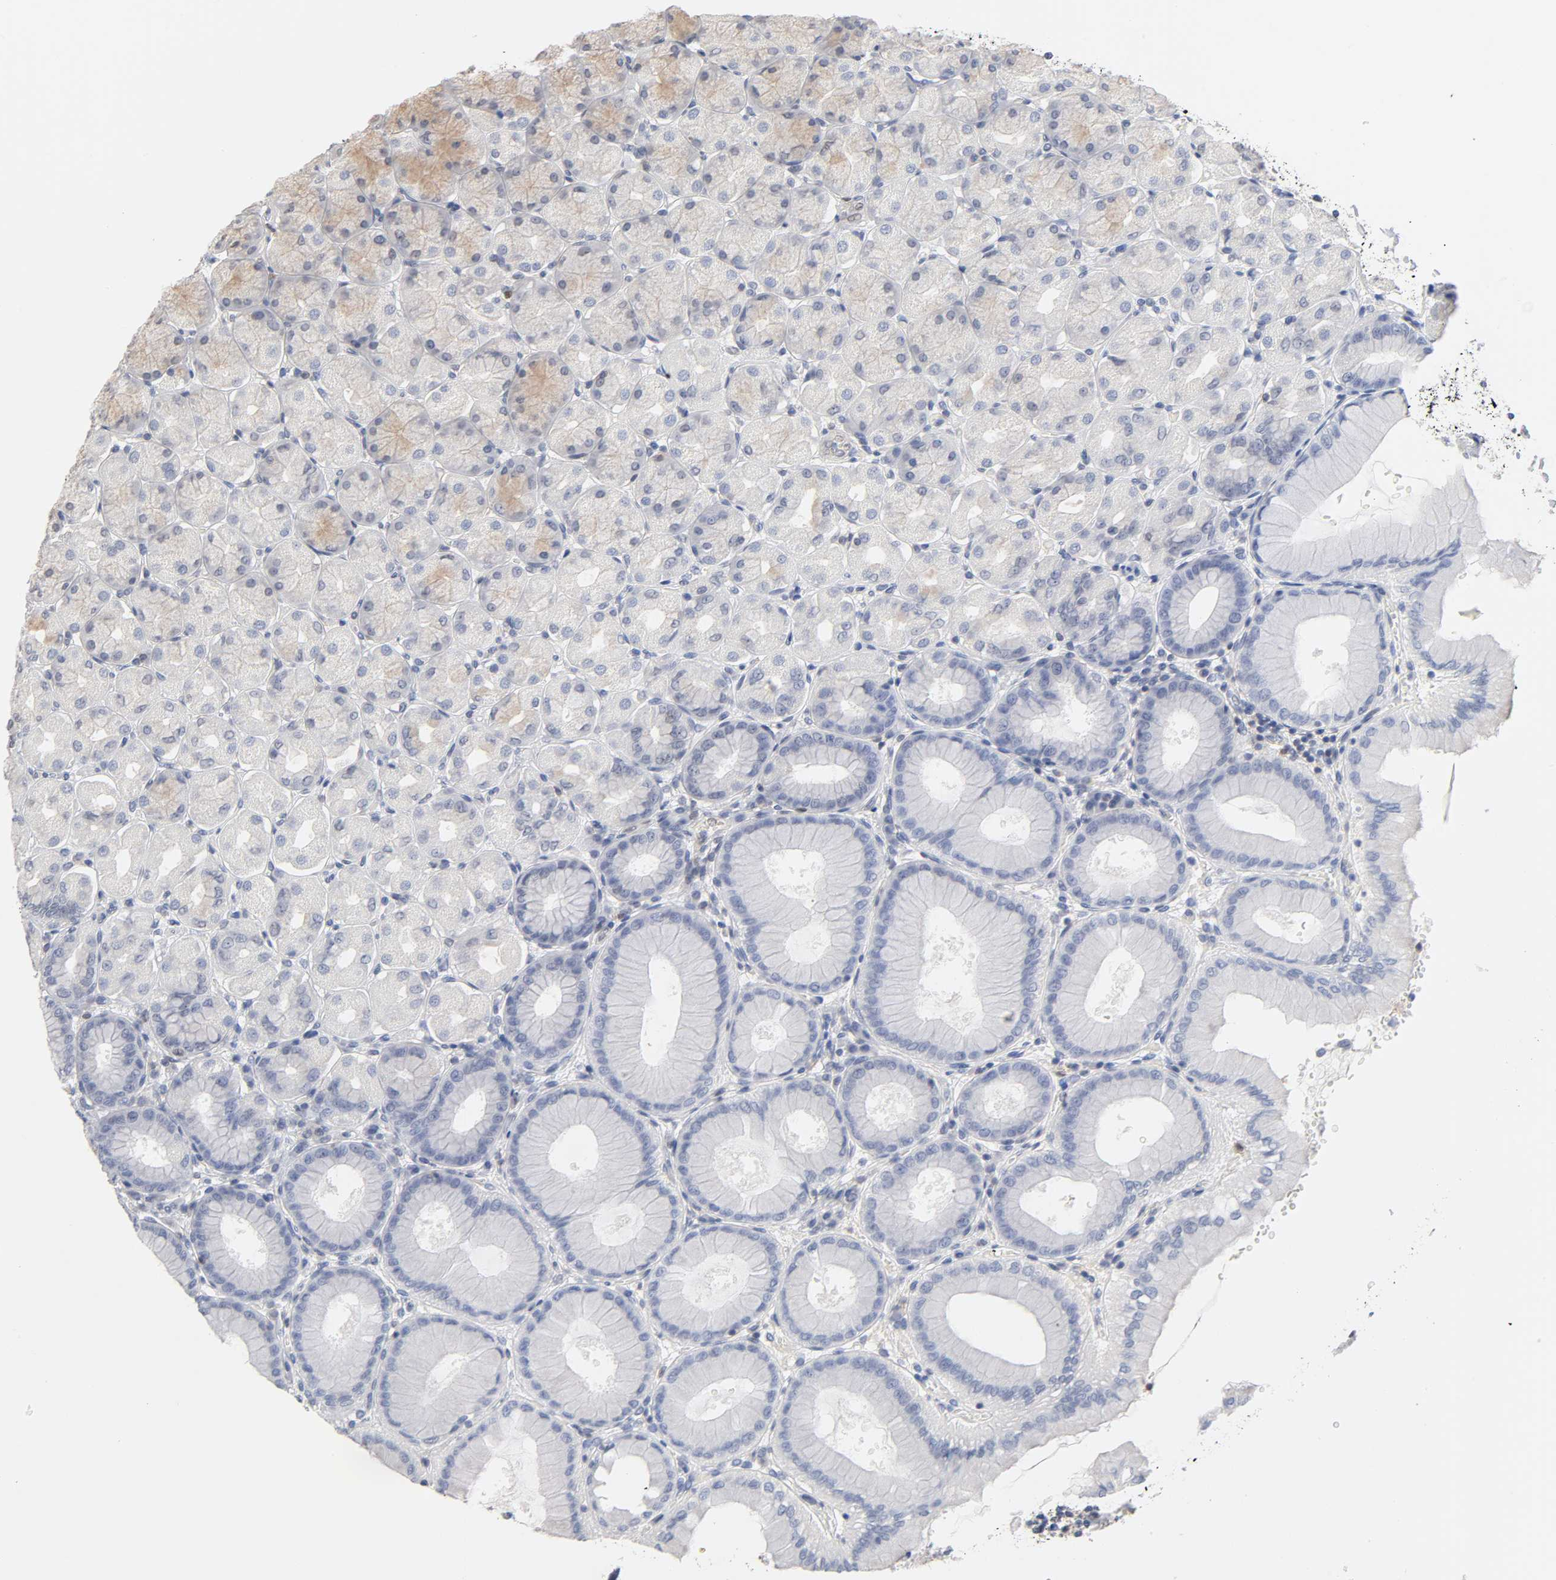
{"staining": {"intensity": "weak", "quantity": "25%-75%", "location": "cytoplasmic/membranous"}, "tissue": "stomach", "cell_type": "Glandular cells", "image_type": "normal", "snomed": [{"axis": "morphology", "description": "Normal tissue, NOS"}, {"axis": "topography", "description": "Stomach, upper"}], "caption": "This histopathology image displays IHC staining of unremarkable stomach, with low weak cytoplasmic/membranous positivity in about 25%-75% of glandular cells.", "gene": "NFATC1", "patient": {"sex": "female", "age": 56}}